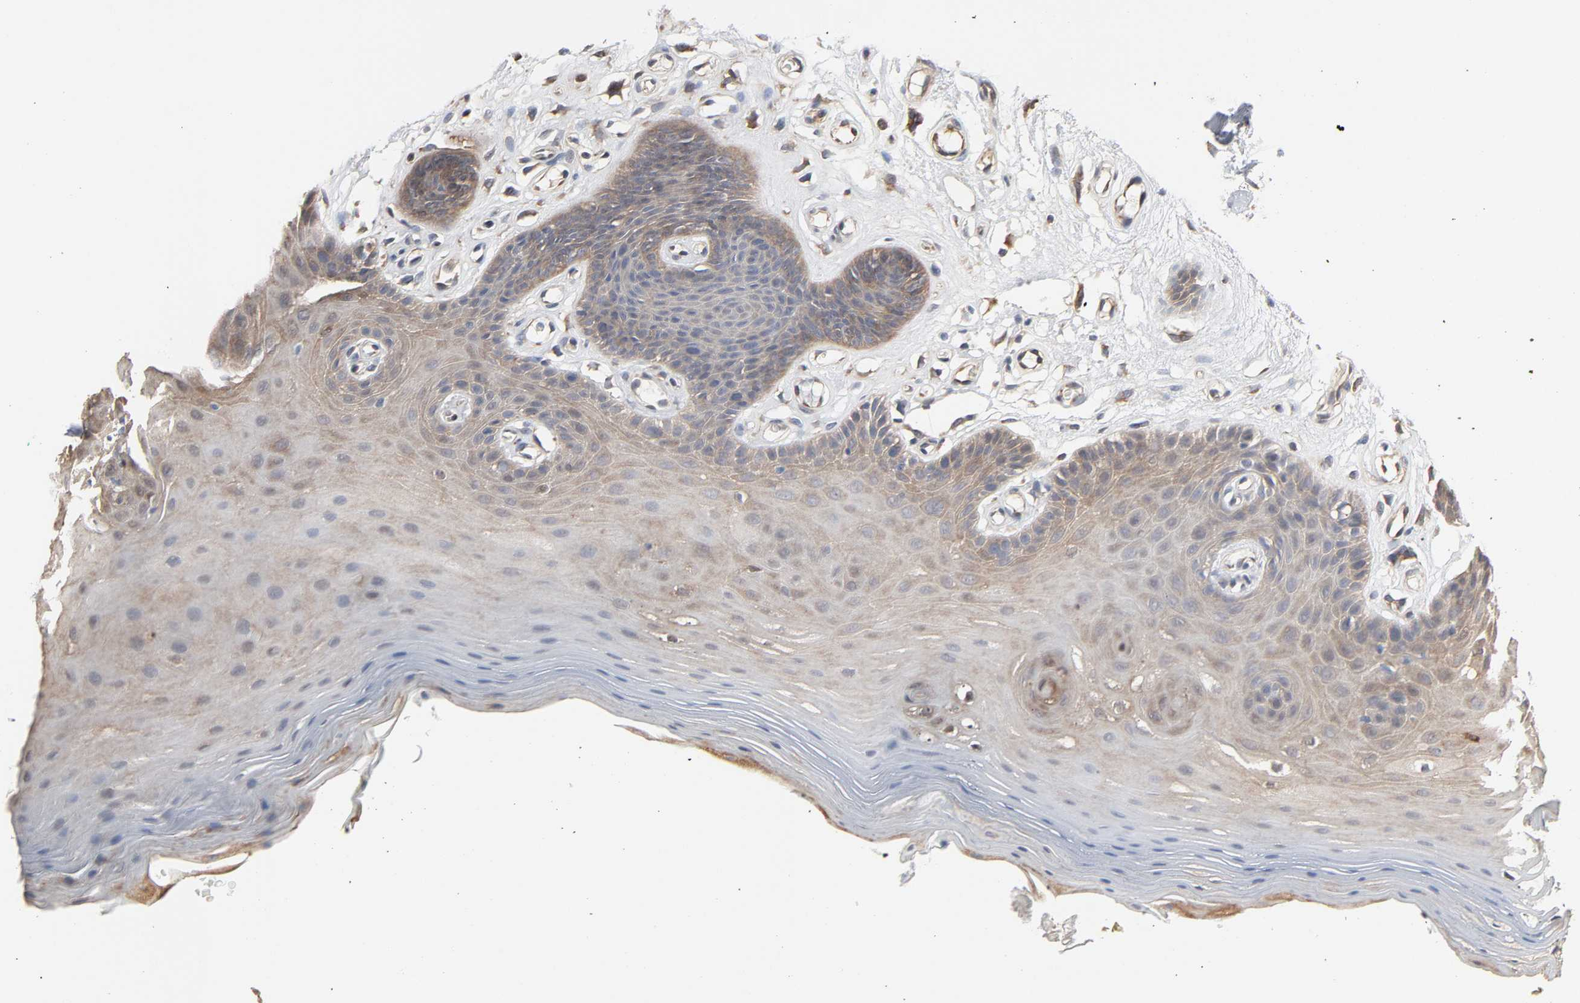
{"staining": {"intensity": "weak", "quantity": "25%-75%", "location": "cytoplasmic/membranous,nuclear"}, "tissue": "oral mucosa", "cell_type": "Squamous epithelial cells", "image_type": "normal", "snomed": [{"axis": "morphology", "description": "Normal tissue, NOS"}, {"axis": "morphology", "description": "Squamous cell carcinoma, NOS"}, {"axis": "topography", "description": "Skeletal muscle"}, {"axis": "topography", "description": "Oral tissue"}, {"axis": "topography", "description": "Head-Neck"}], "caption": "Immunohistochemical staining of normal human oral mucosa demonstrates 25%-75% levels of weak cytoplasmic/membranous,nuclear protein staining in about 25%-75% of squamous epithelial cells. (Brightfield microscopy of DAB IHC at high magnification).", "gene": "NDRG2", "patient": {"sex": "male", "age": 71}}